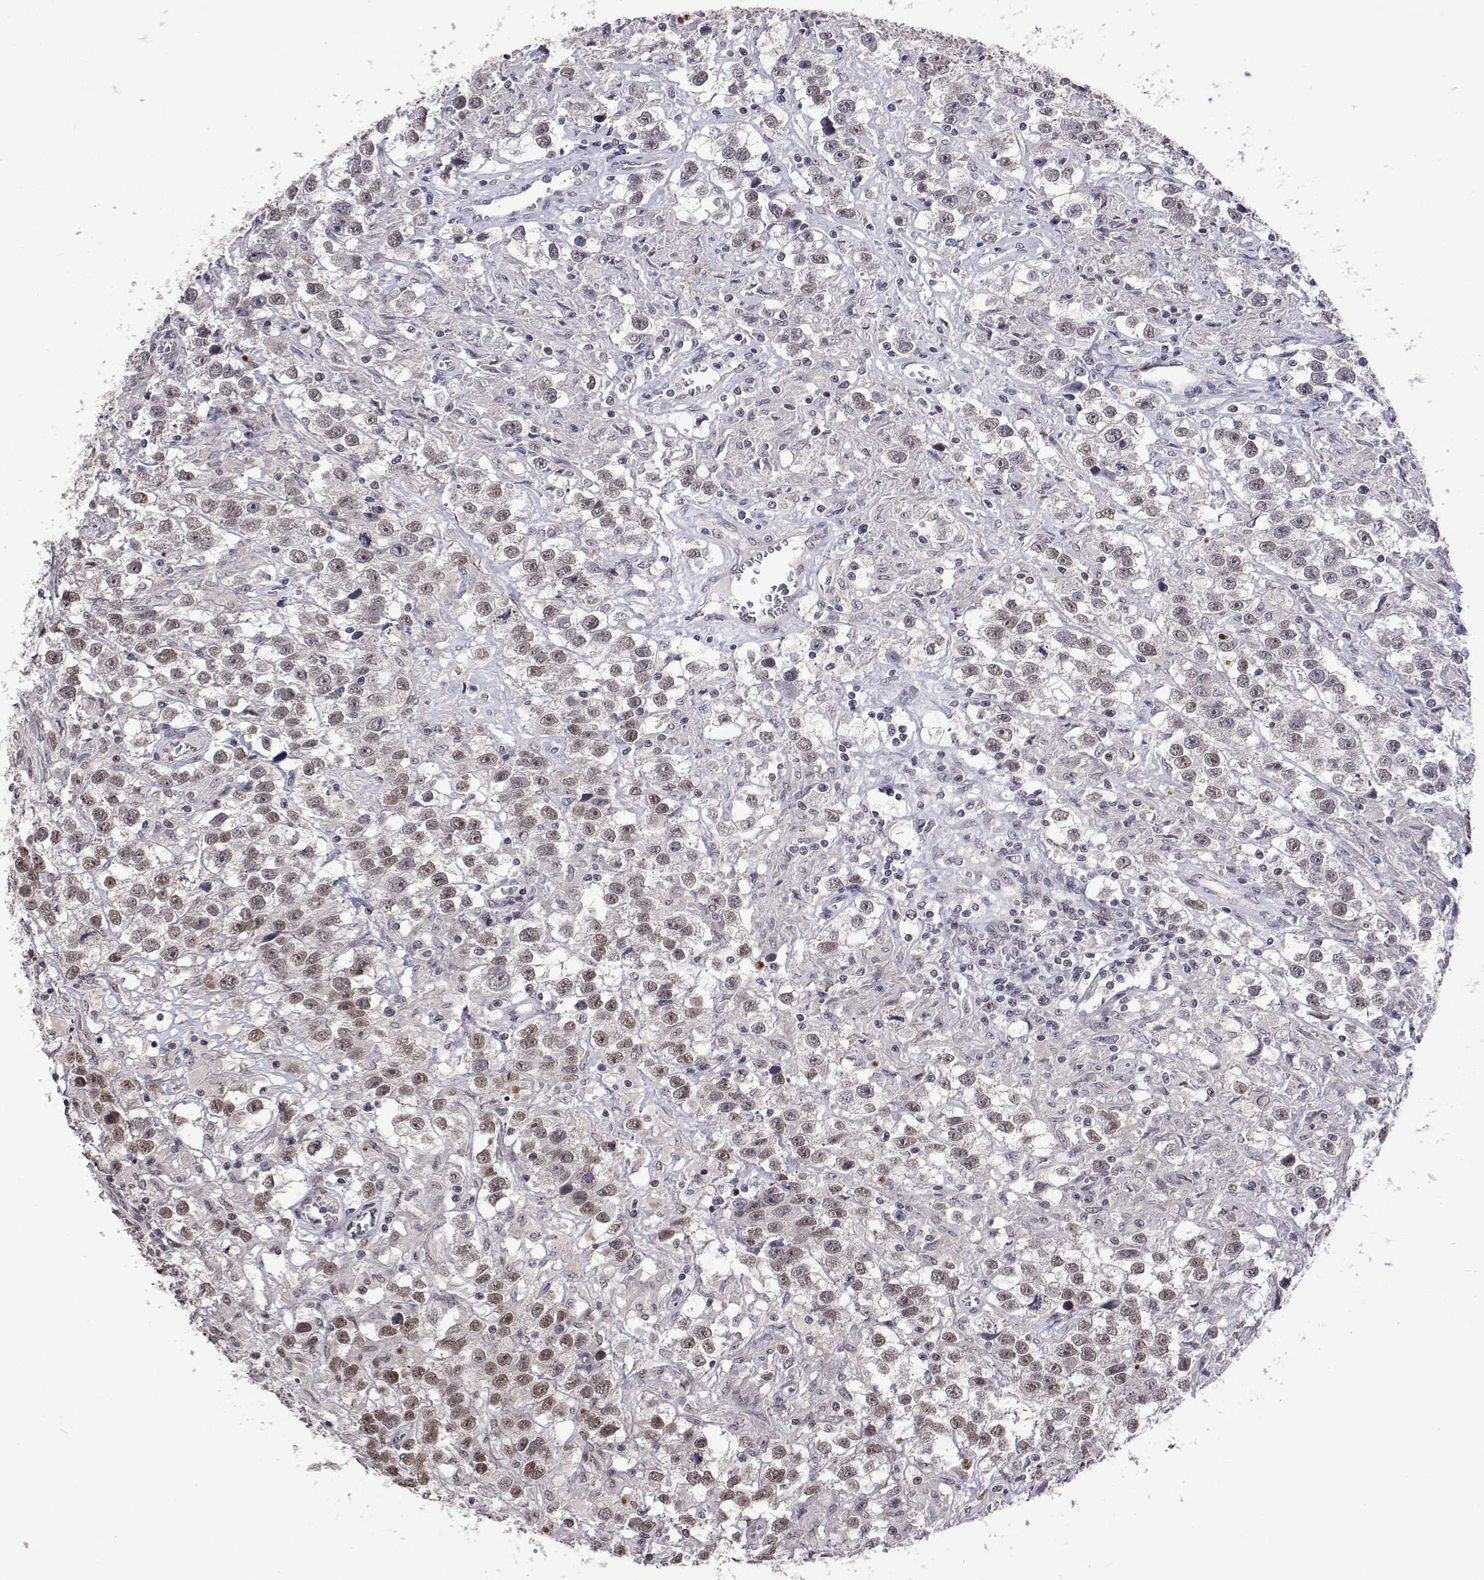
{"staining": {"intensity": "moderate", "quantity": ">75%", "location": "nuclear"}, "tissue": "testis cancer", "cell_type": "Tumor cells", "image_type": "cancer", "snomed": [{"axis": "morphology", "description": "Seminoma, NOS"}, {"axis": "topography", "description": "Testis"}], "caption": "Tumor cells reveal medium levels of moderate nuclear staining in about >75% of cells in seminoma (testis). The staining was performed using DAB (3,3'-diaminobenzidine), with brown indicating positive protein expression. Nuclei are stained blue with hematoxylin.", "gene": "HNRNPA0", "patient": {"sex": "male", "age": 43}}